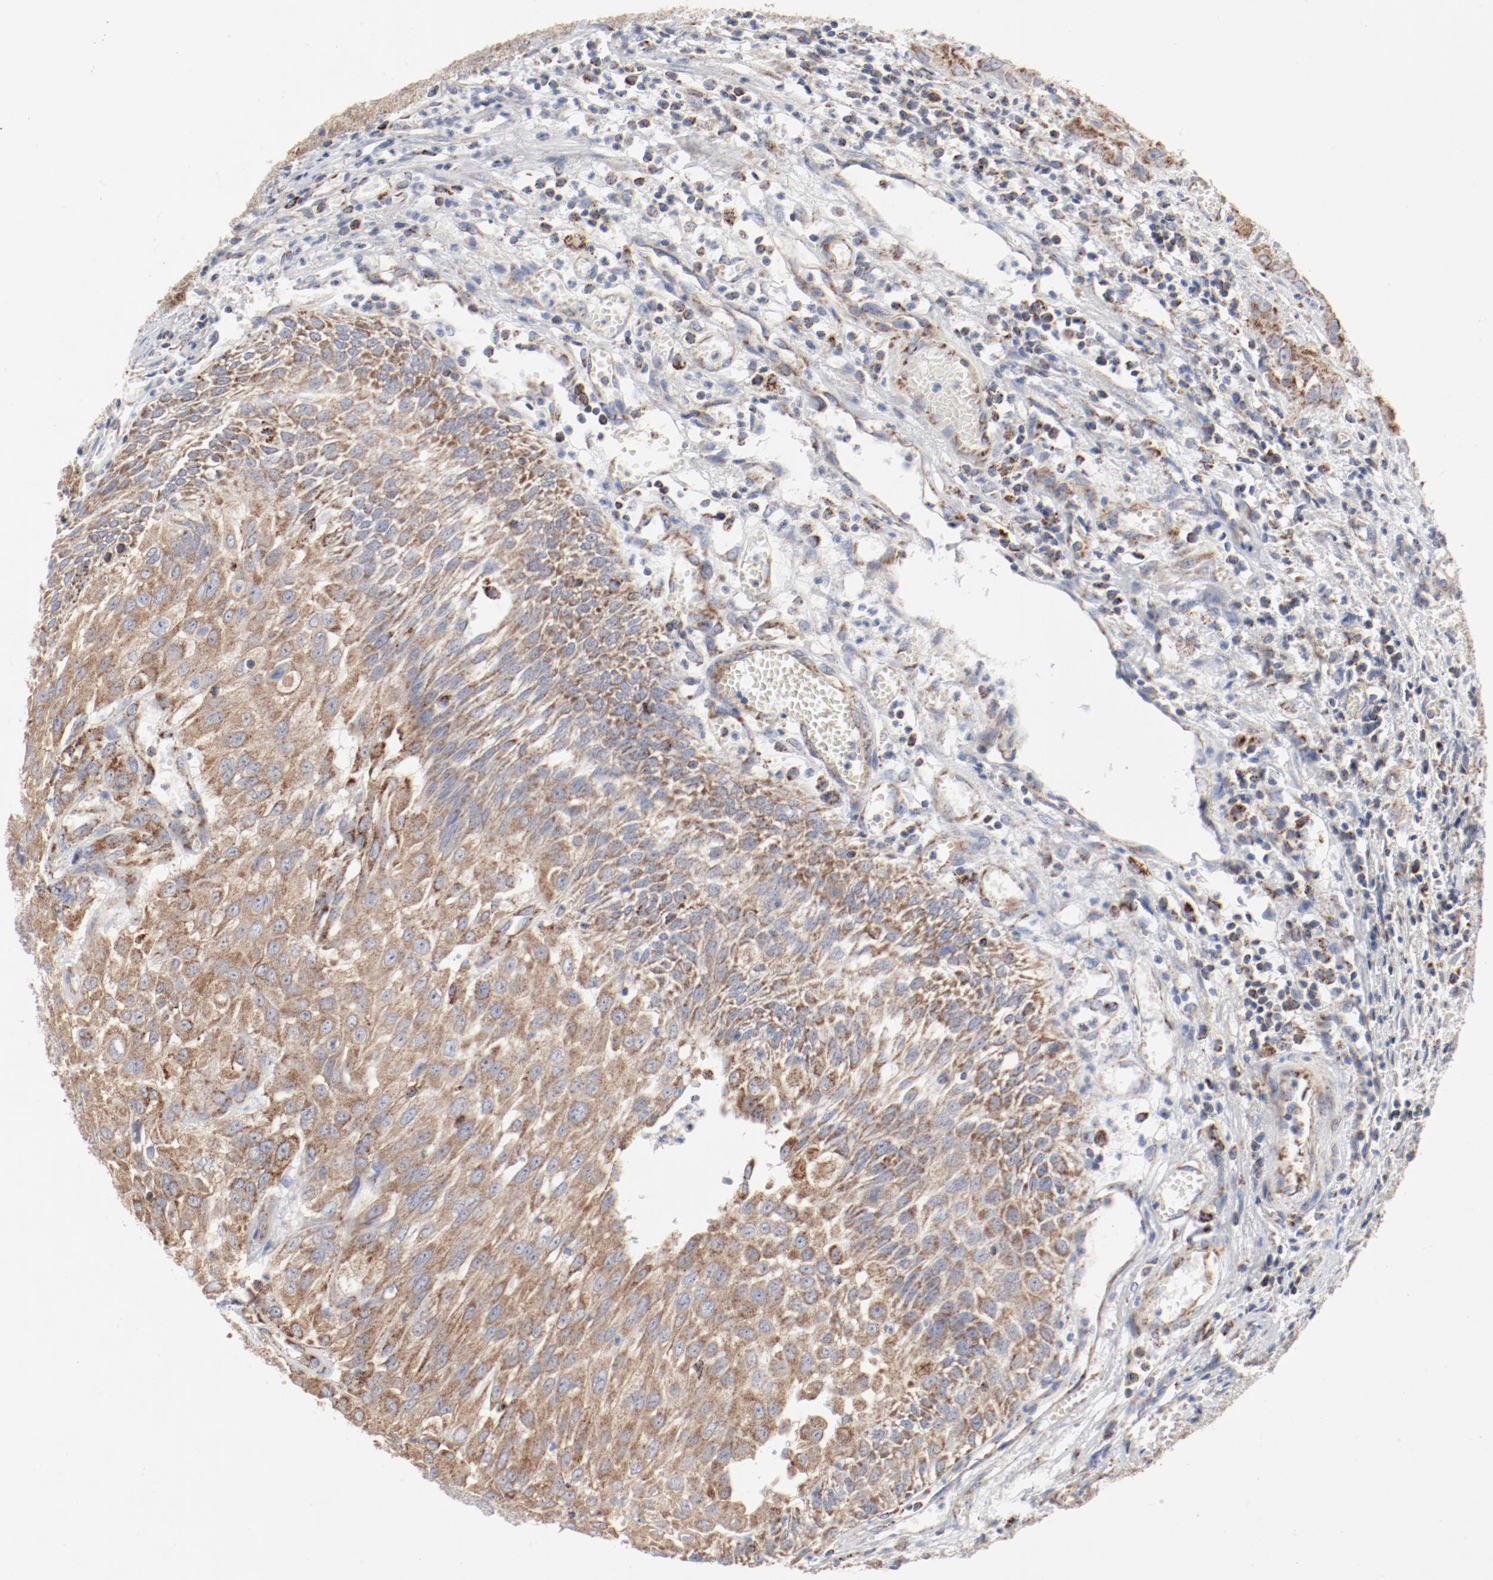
{"staining": {"intensity": "moderate", "quantity": ">75%", "location": "cytoplasmic/membranous"}, "tissue": "urothelial cancer", "cell_type": "Tumor cells", "image_type": "cancer", "snomed": [{"axis": "morphology", "description": "Urothelial carcinoma, High grade"}, {"axis": "topography", "description": "Urinary bladder"}], "caption": "Tumor cells reveal moderate cytoplasmic/membranous positivity in approximately >75% of cells in urothelial carcinoma (high-grade).", "gene": "SETD3", "patient": {"sex": "male", "age": 57}}